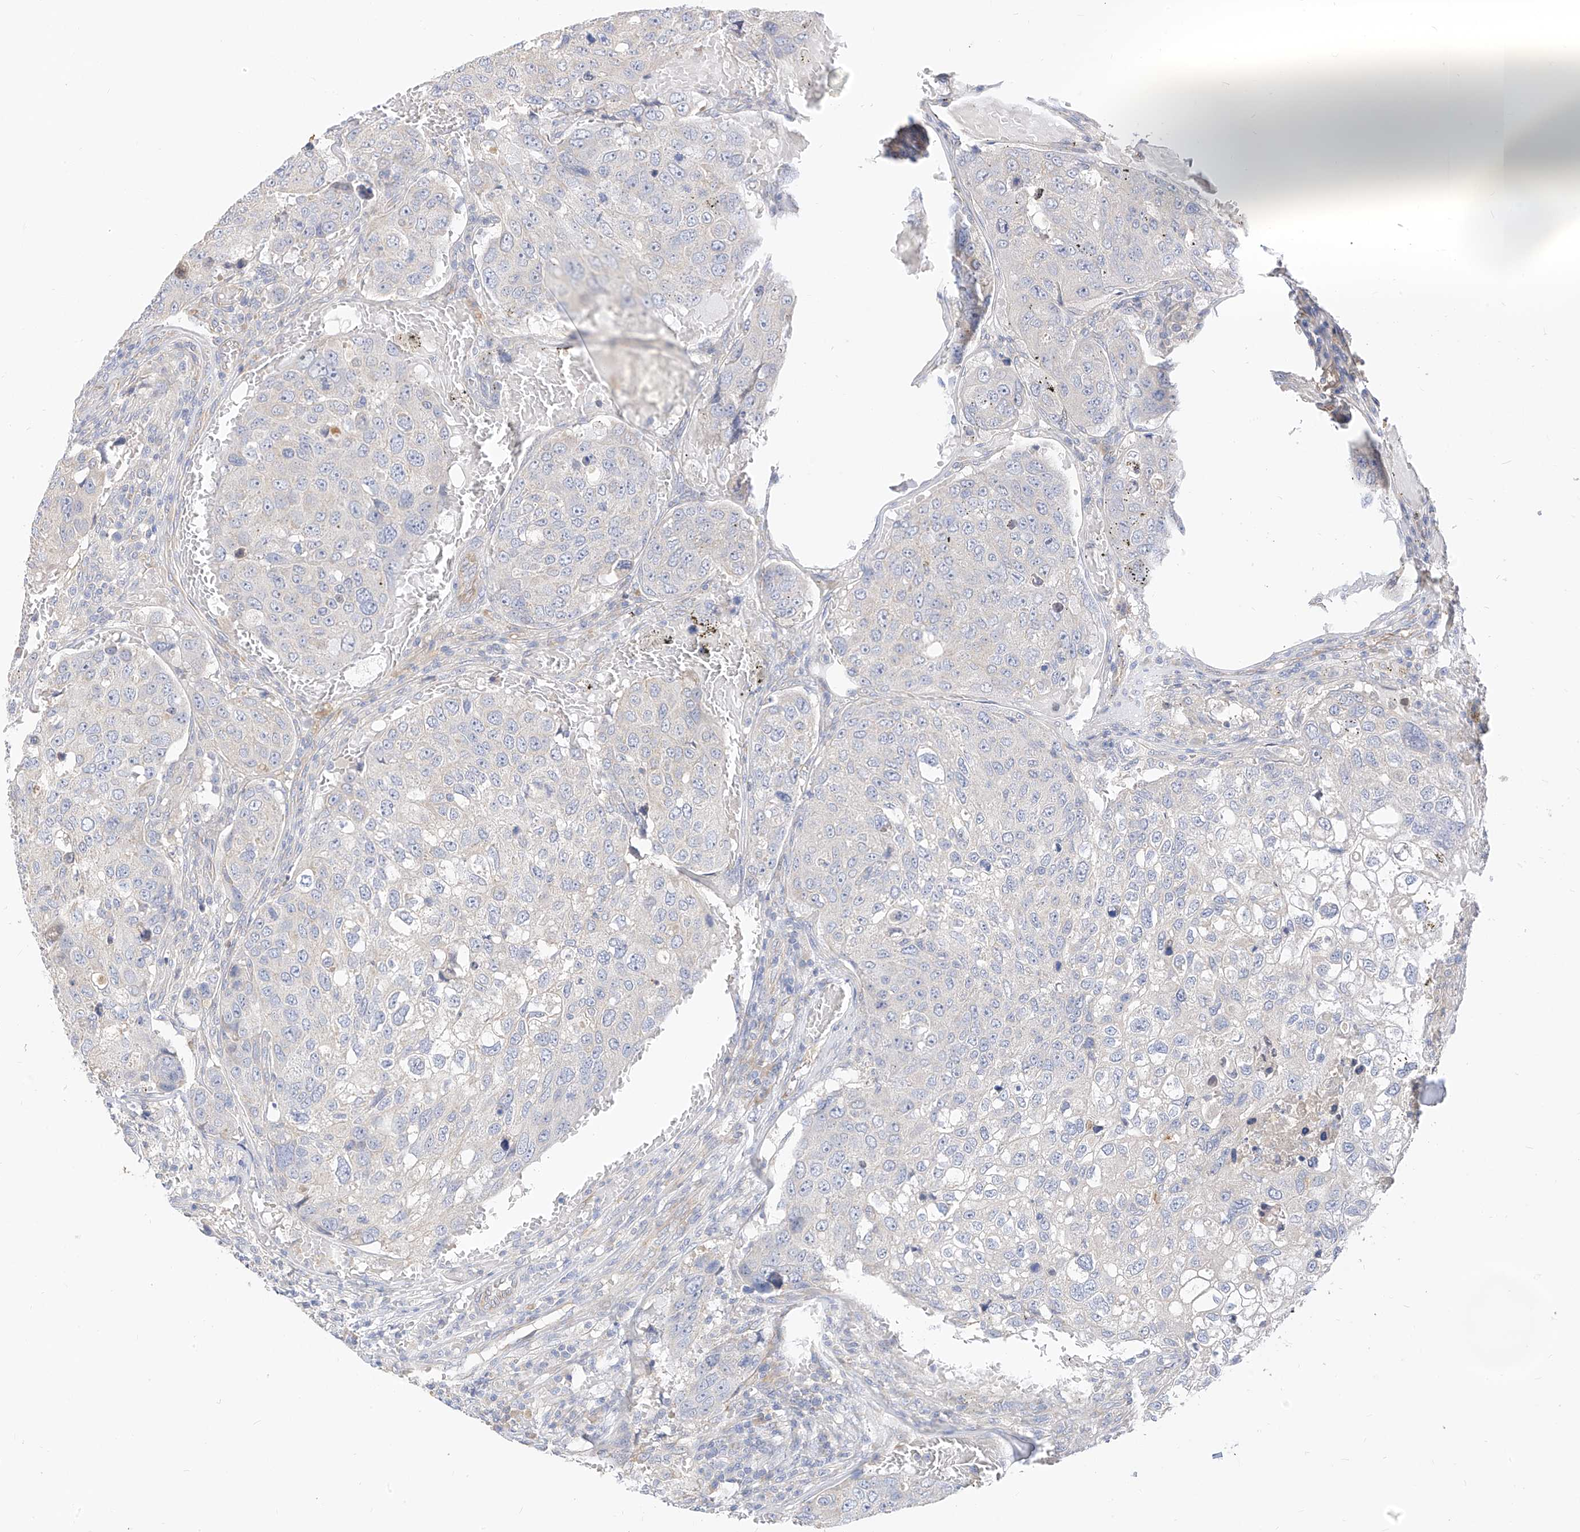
{"staining": {"intensity": "negative", "quantity": "none", "location": "none"}, "tissue": "urothelial cancer", "cell_type": "Tumor cells", "image_type": "cancer", "snomed": [{"axis": "morphology", "description": "Urothelial carcinoma, High grade"}, {"axis": "topography", "description": "Lymph node"}, {"axis": "topography", "description": "Urinary bladder"}], "caption": "A high-resolution image shows immunohistochemistry staining of urothelial cancer, which reveals no significant staining in tumor cells.", "gene": "RASA2", "patient": {"sex": "male", "age": 51}}